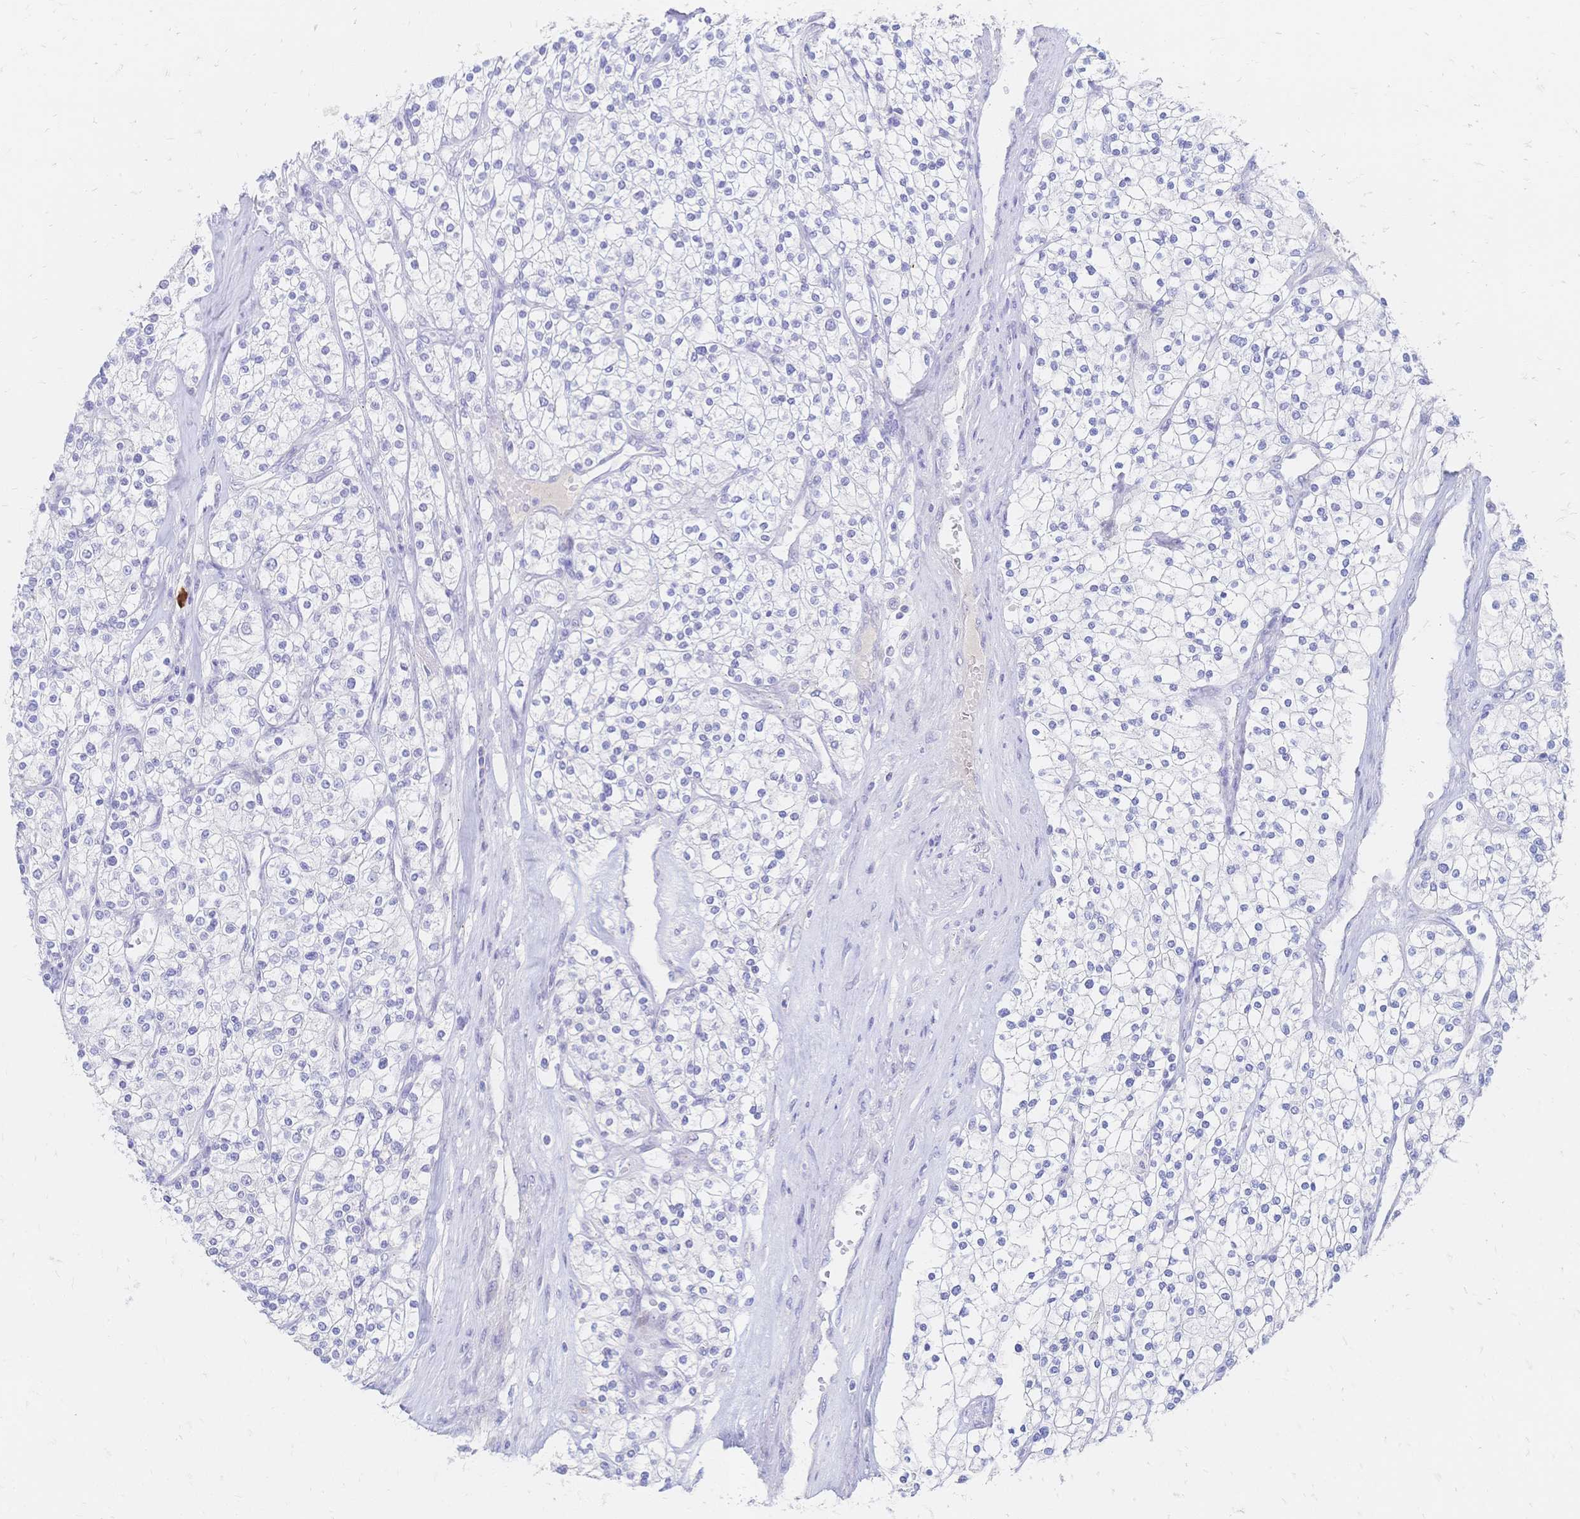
{"staining": {"intensity": "negative", "quantity": "none", "location": "none"}, "tissue": "renal cancer", "cell_type": "Tumor cells", "image_type": "cancer", "snomed": [{"axis": "morphology", "description": "Adenocarcinoma, NOS"}, {"axis": "topography", "description": "Kidney"}], "caption": "Image shows no significant protein positivity in tumor cells of adenocarcinoma (renal).", "gene": "PSORS1C2", "patient": {"sex": "male", "age": 80}}